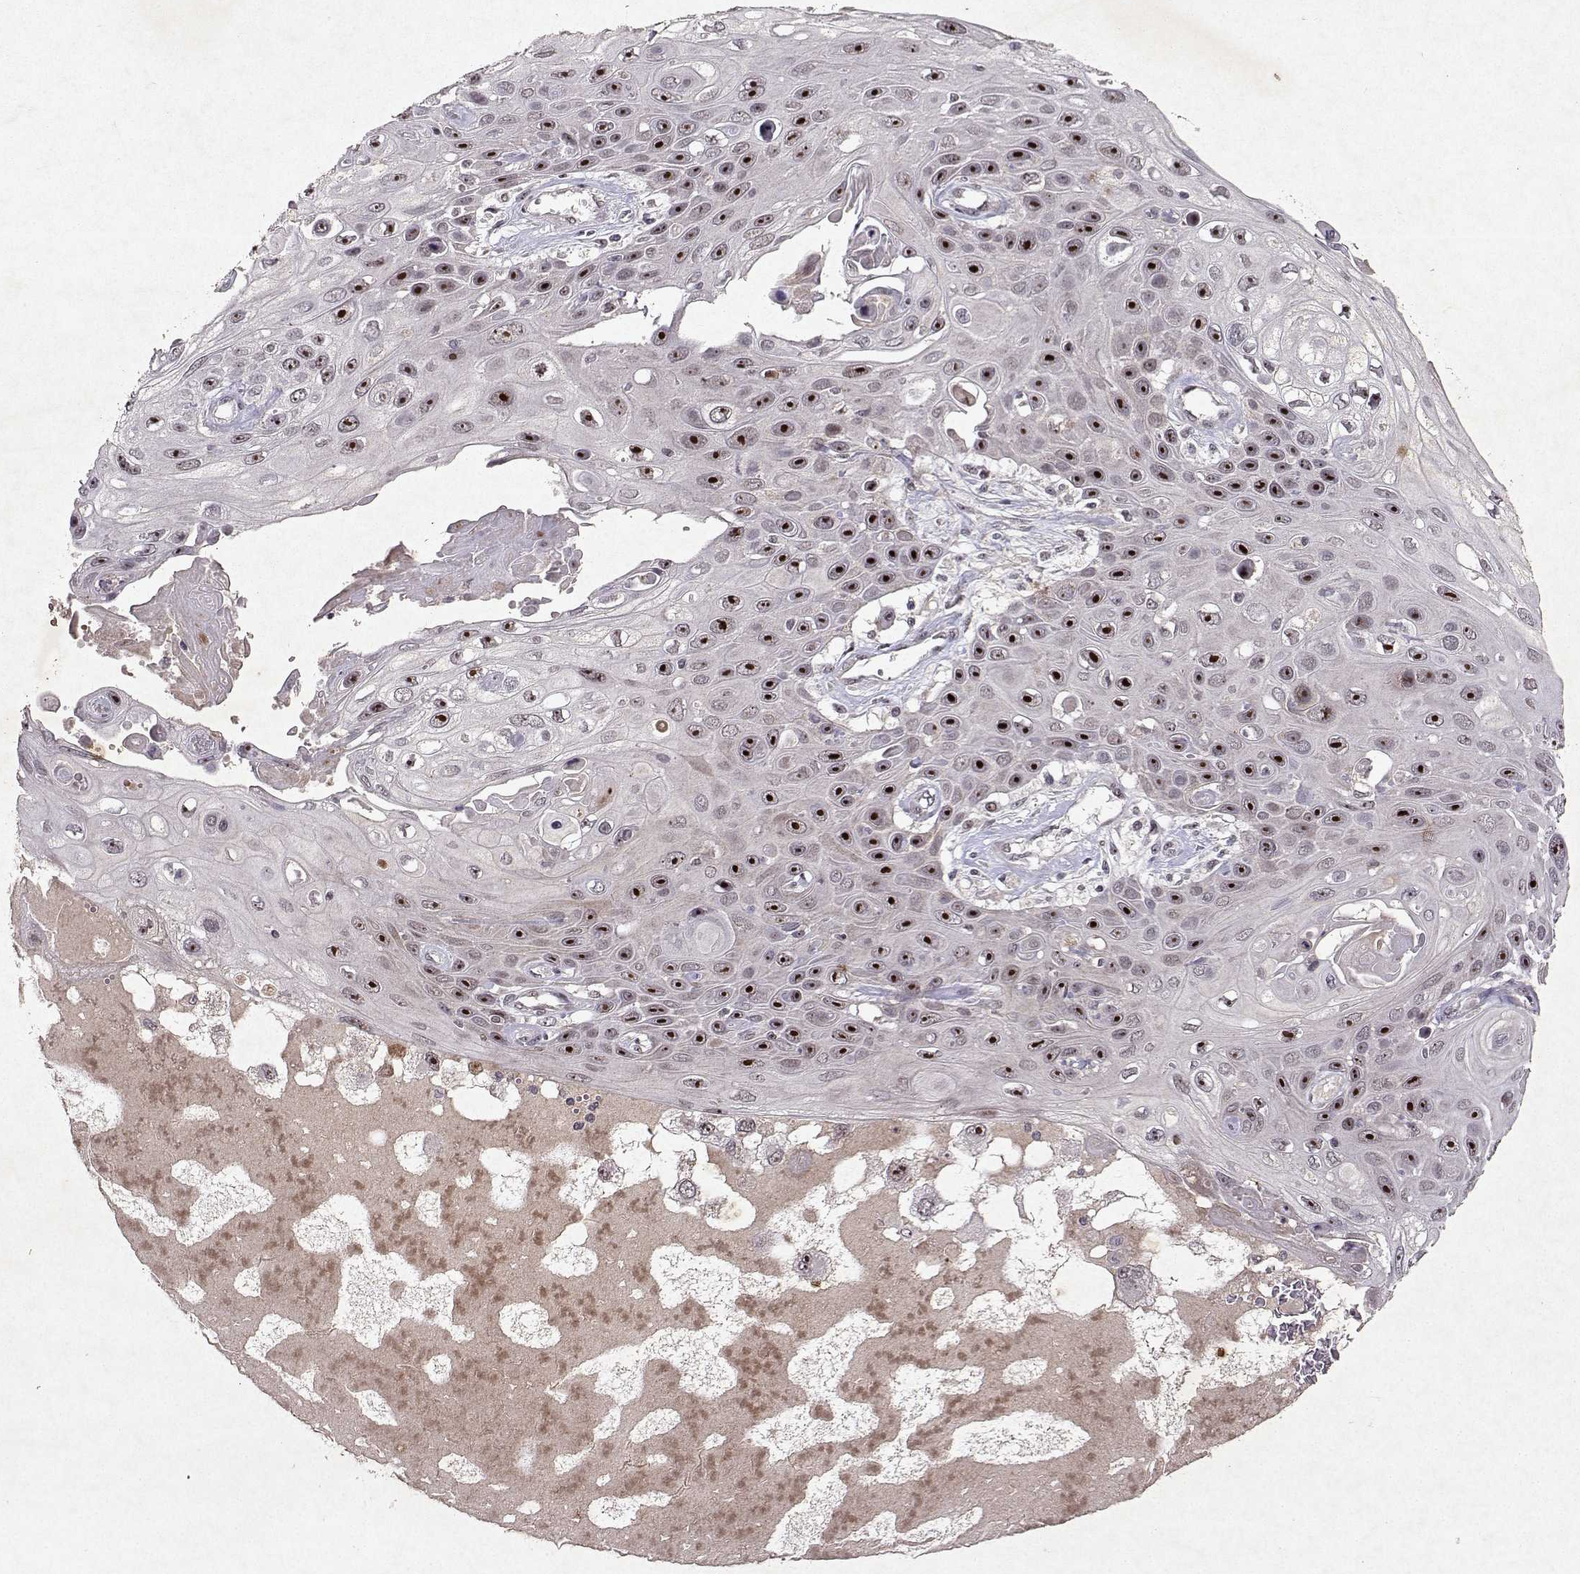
{"staining": {"intensity": "strong", "quantity": ">75%", "location": "nuclear"}, "tissue": "skin cancer", "cell_type": "Tumor cells", "image_type": "cancer", "snomed": [{"axis": "morphology", "description": "Squamous cell carcinoma, NOS"}, {"axis": "topography", "description": "Skin"}], "caption": "A micrograph of skin squamous cell carcinoma stained for a protein displays strong nuclear brown staining in tumor cells.", "gene": "DDX56", "patient": {"sex": "male", "age": 82}}